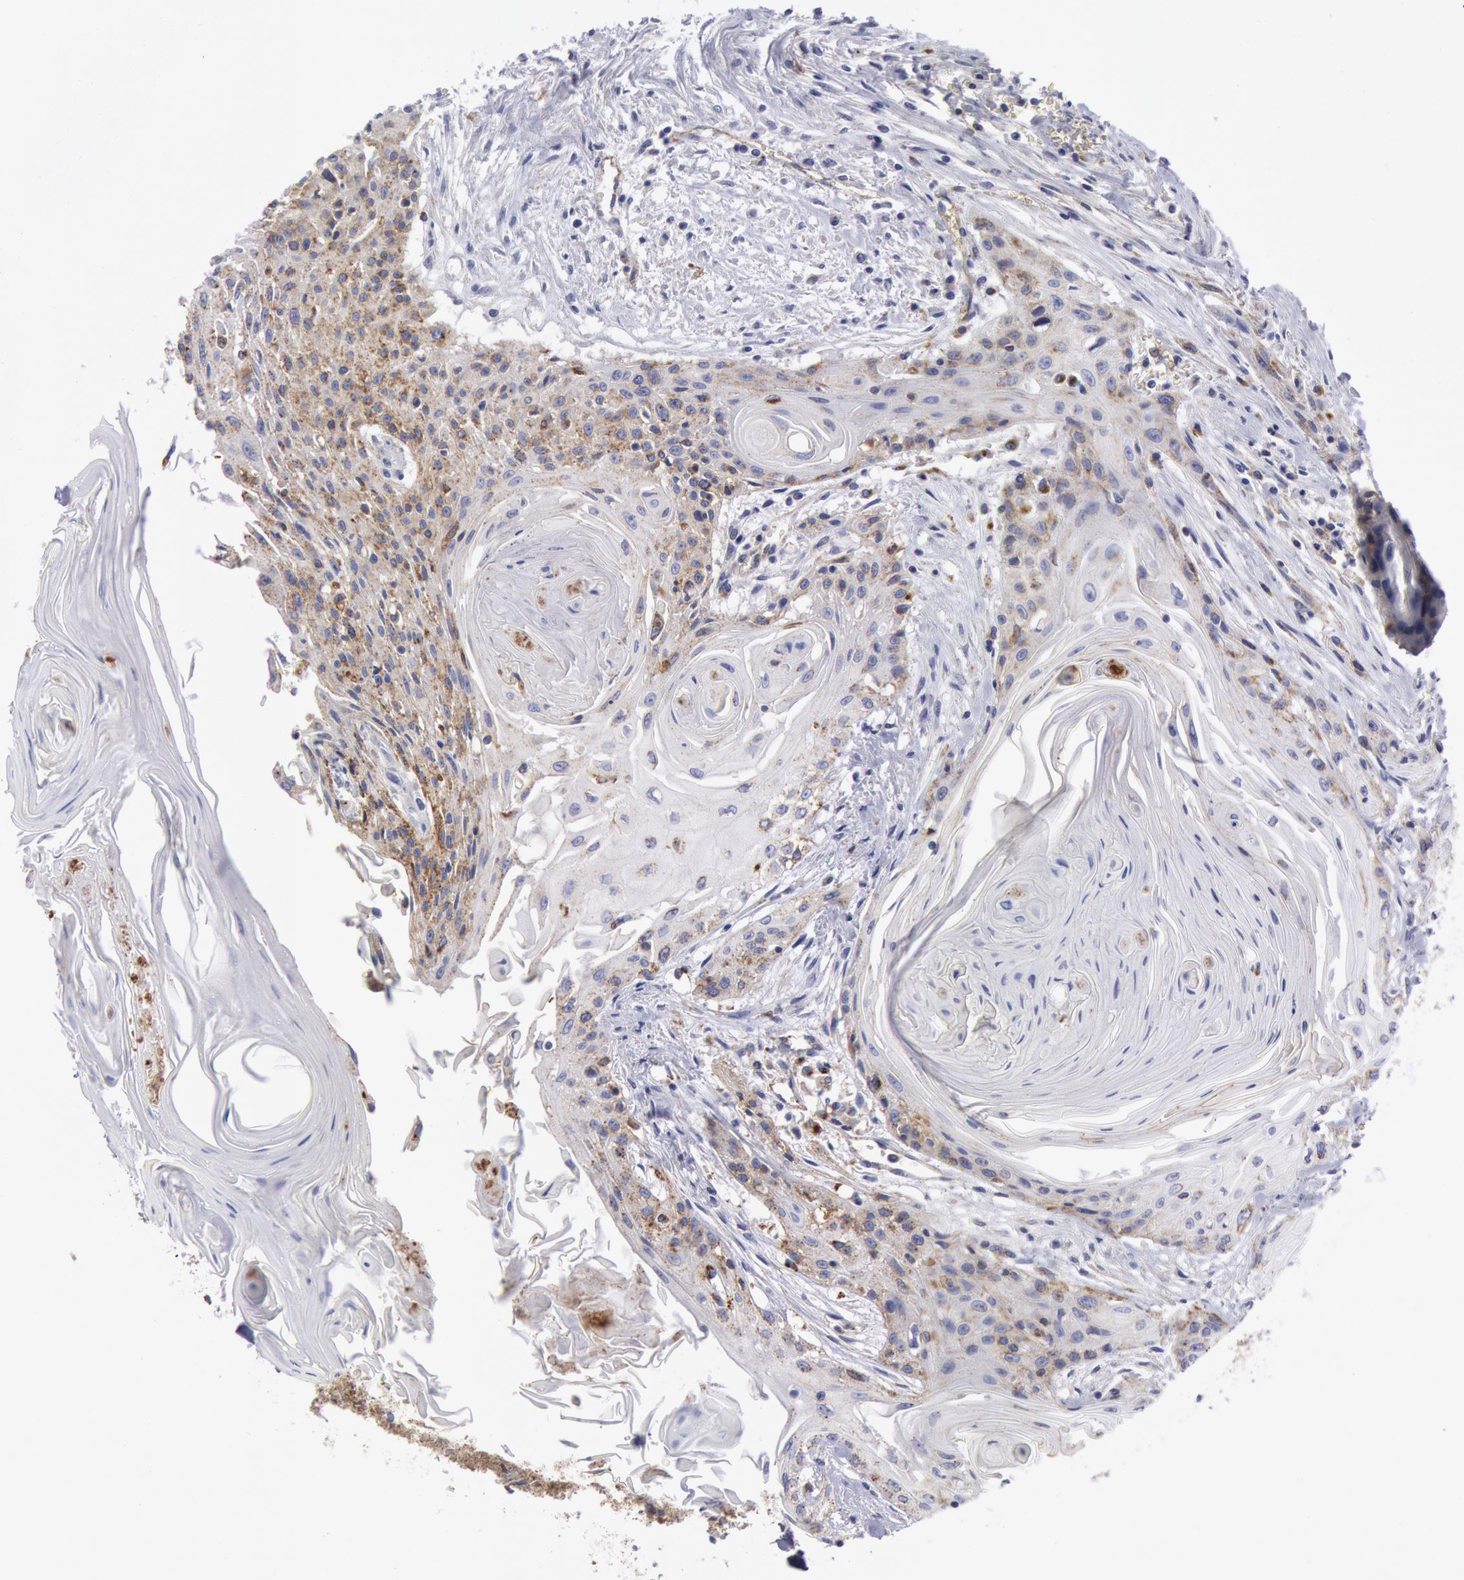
{"staining": {"intensity": "weak", "quantity": "25%-75%", "location": "cytoplasmic/membranous"}, "tissue": "head and neck cancer", "cell_type": "Tumor cells", "image_type": "cancer", "snomed": [{"axis": "morphology", "description": "Squamous cell carcinoma, NOS"}, {"axis": "morphology", "description": "Squamous cell carcinoma, metastatic, NOS"}, {"axis": "topography", "description": "Lymph node"}, {"axis": "topography", "description": "Salivary gland"}, {"axis": "topography", "description": "Head-Neck"}], "caption": "Head and neck squamous cell carcinoma tissue demonstrates weak cytoplasmic/membranous positivity in about 25%-75% of tumor cells, visualized by immunohistochemistry.", "gene": "FLOT1", "patient": {"sex": "female", "age": 74}}